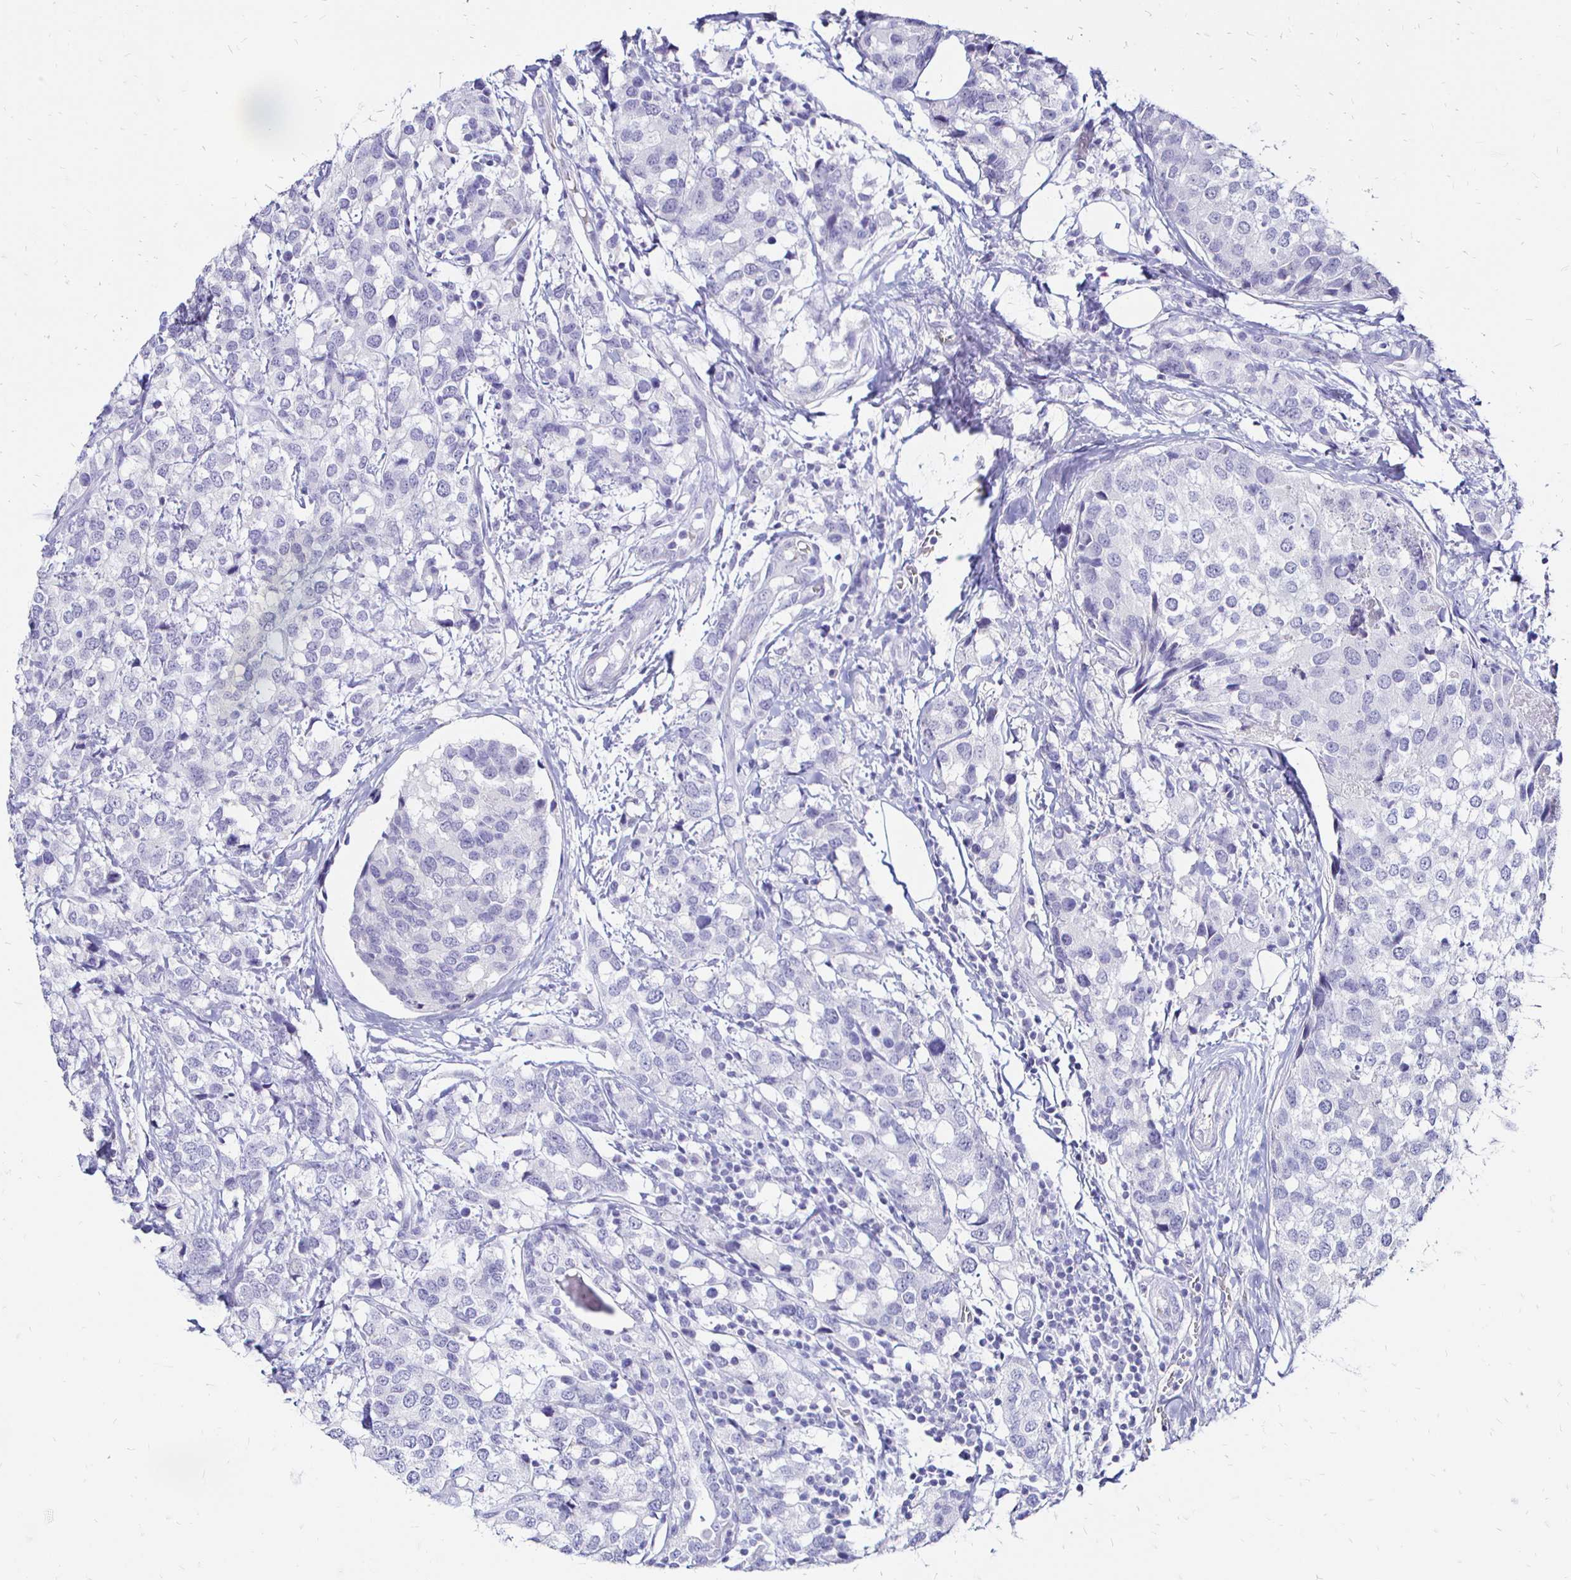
{"staining": {"intensity": "negative", "quantity": "none", "location": "none"}, "tissue": "breast cancer", "cell_type": "Tumor cells", "image_type": "cancer", "snomed": [{"axis": "morphology", "description": "Lobular carcinoma"}, {"axis": "topography", "description": "Breast"}], "caption": "An immunohistochemistry (IHC) histopathology image of breast cancer is shown. There is no staining in tumor cells of breast cancer. (DAB IHC, high magnification).", "gene": "IRGC", "patient": {"sex": "female", "age": 59}}